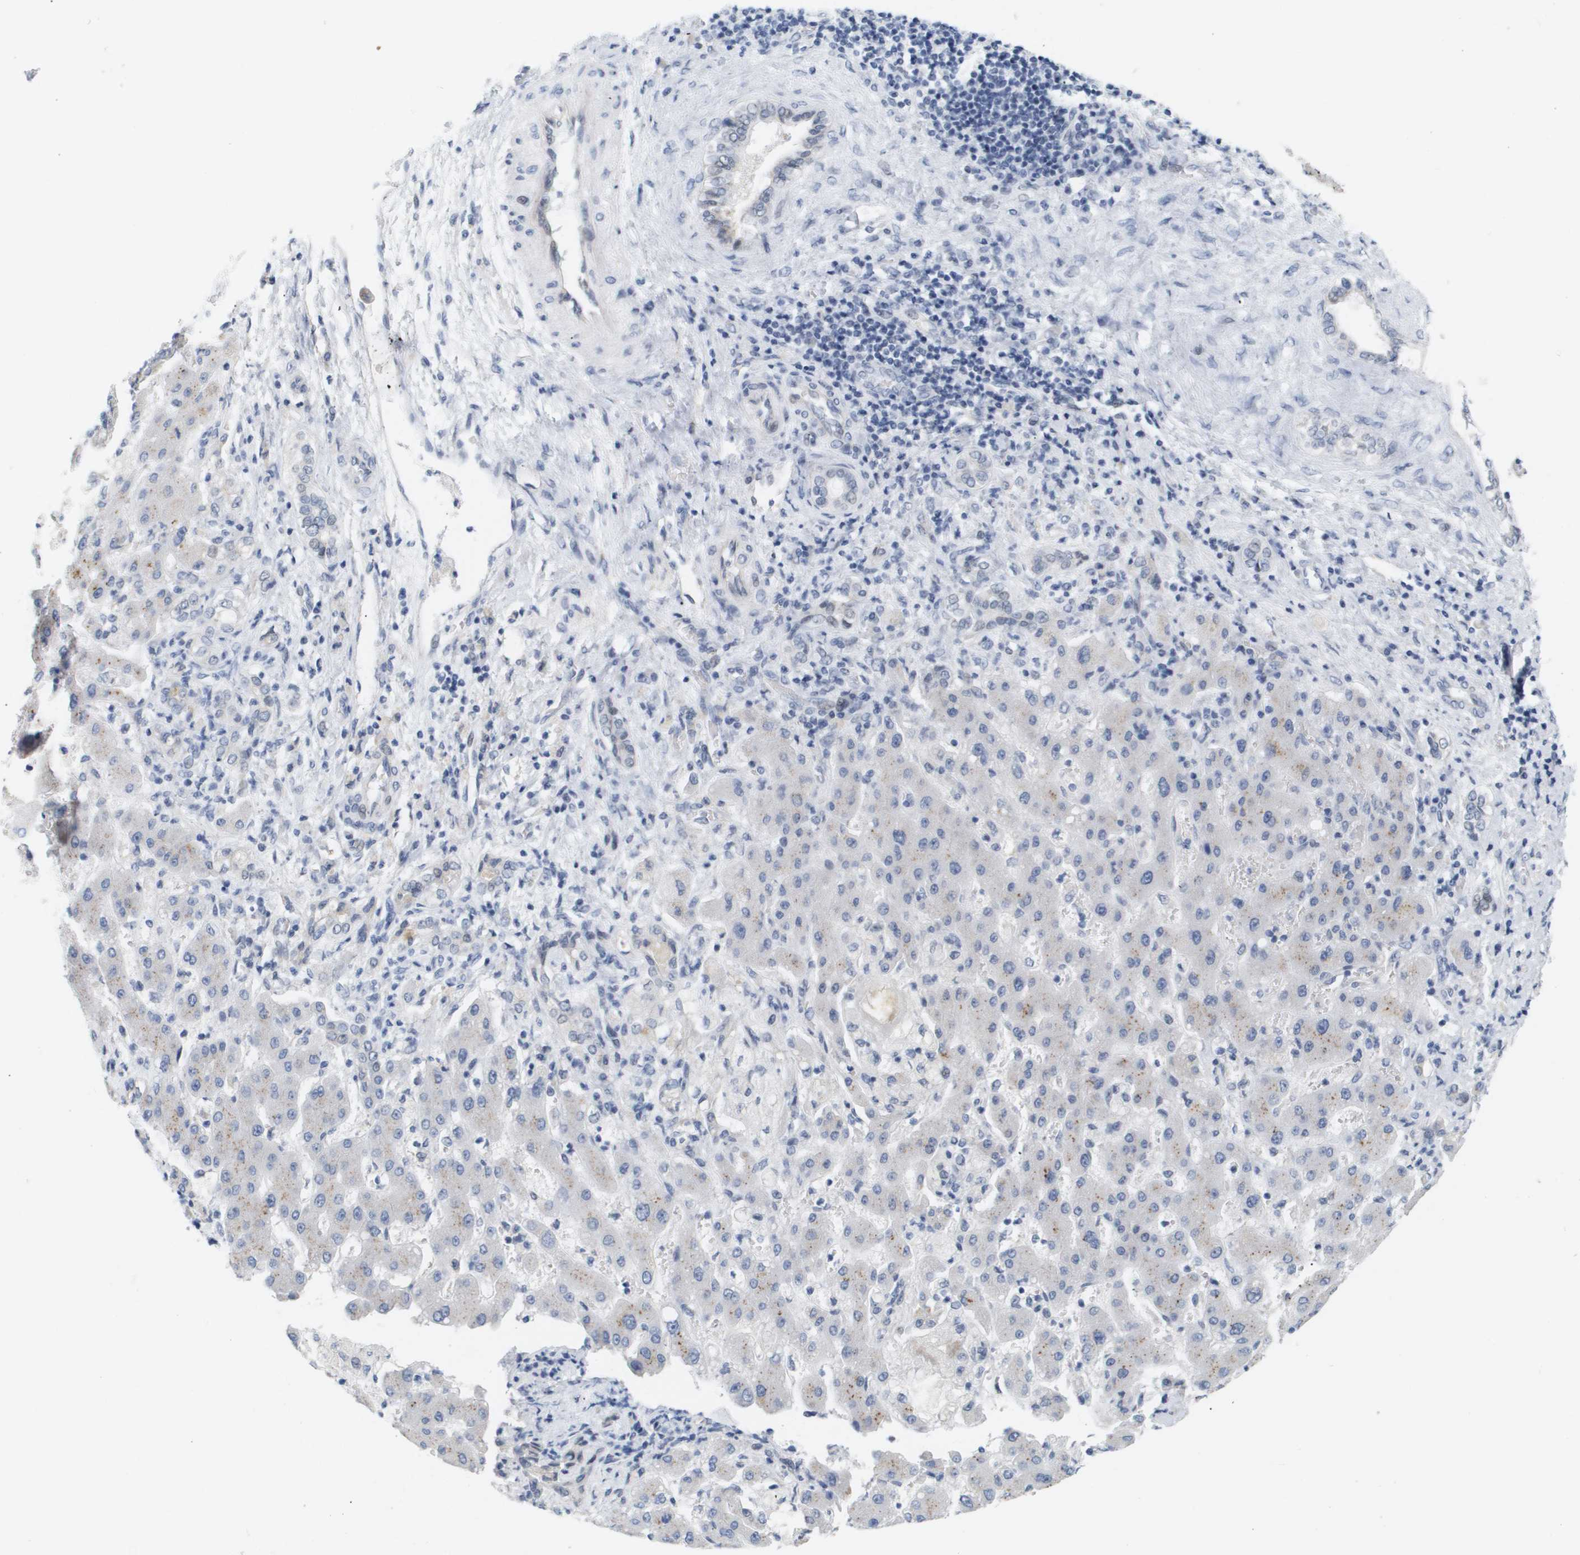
{"staining": {"intensity": "negative", "quantity": "none", "location": "none"}, "tissue": "liver cancer", "cell_type": "Tumor cells", "image_type": "cancer", "snomed": [{"axis": "morphology", "description": "Cholangiocarcinoma"}, {"axis": "topography", "description": "Liver"}], "caption": "Liver cholangiocarcinoma was stained to show a protein in brown. There is no significant staining in tumor cells.", "gene": "PPARD", "patient": {"sex": "male", "age": 50}}